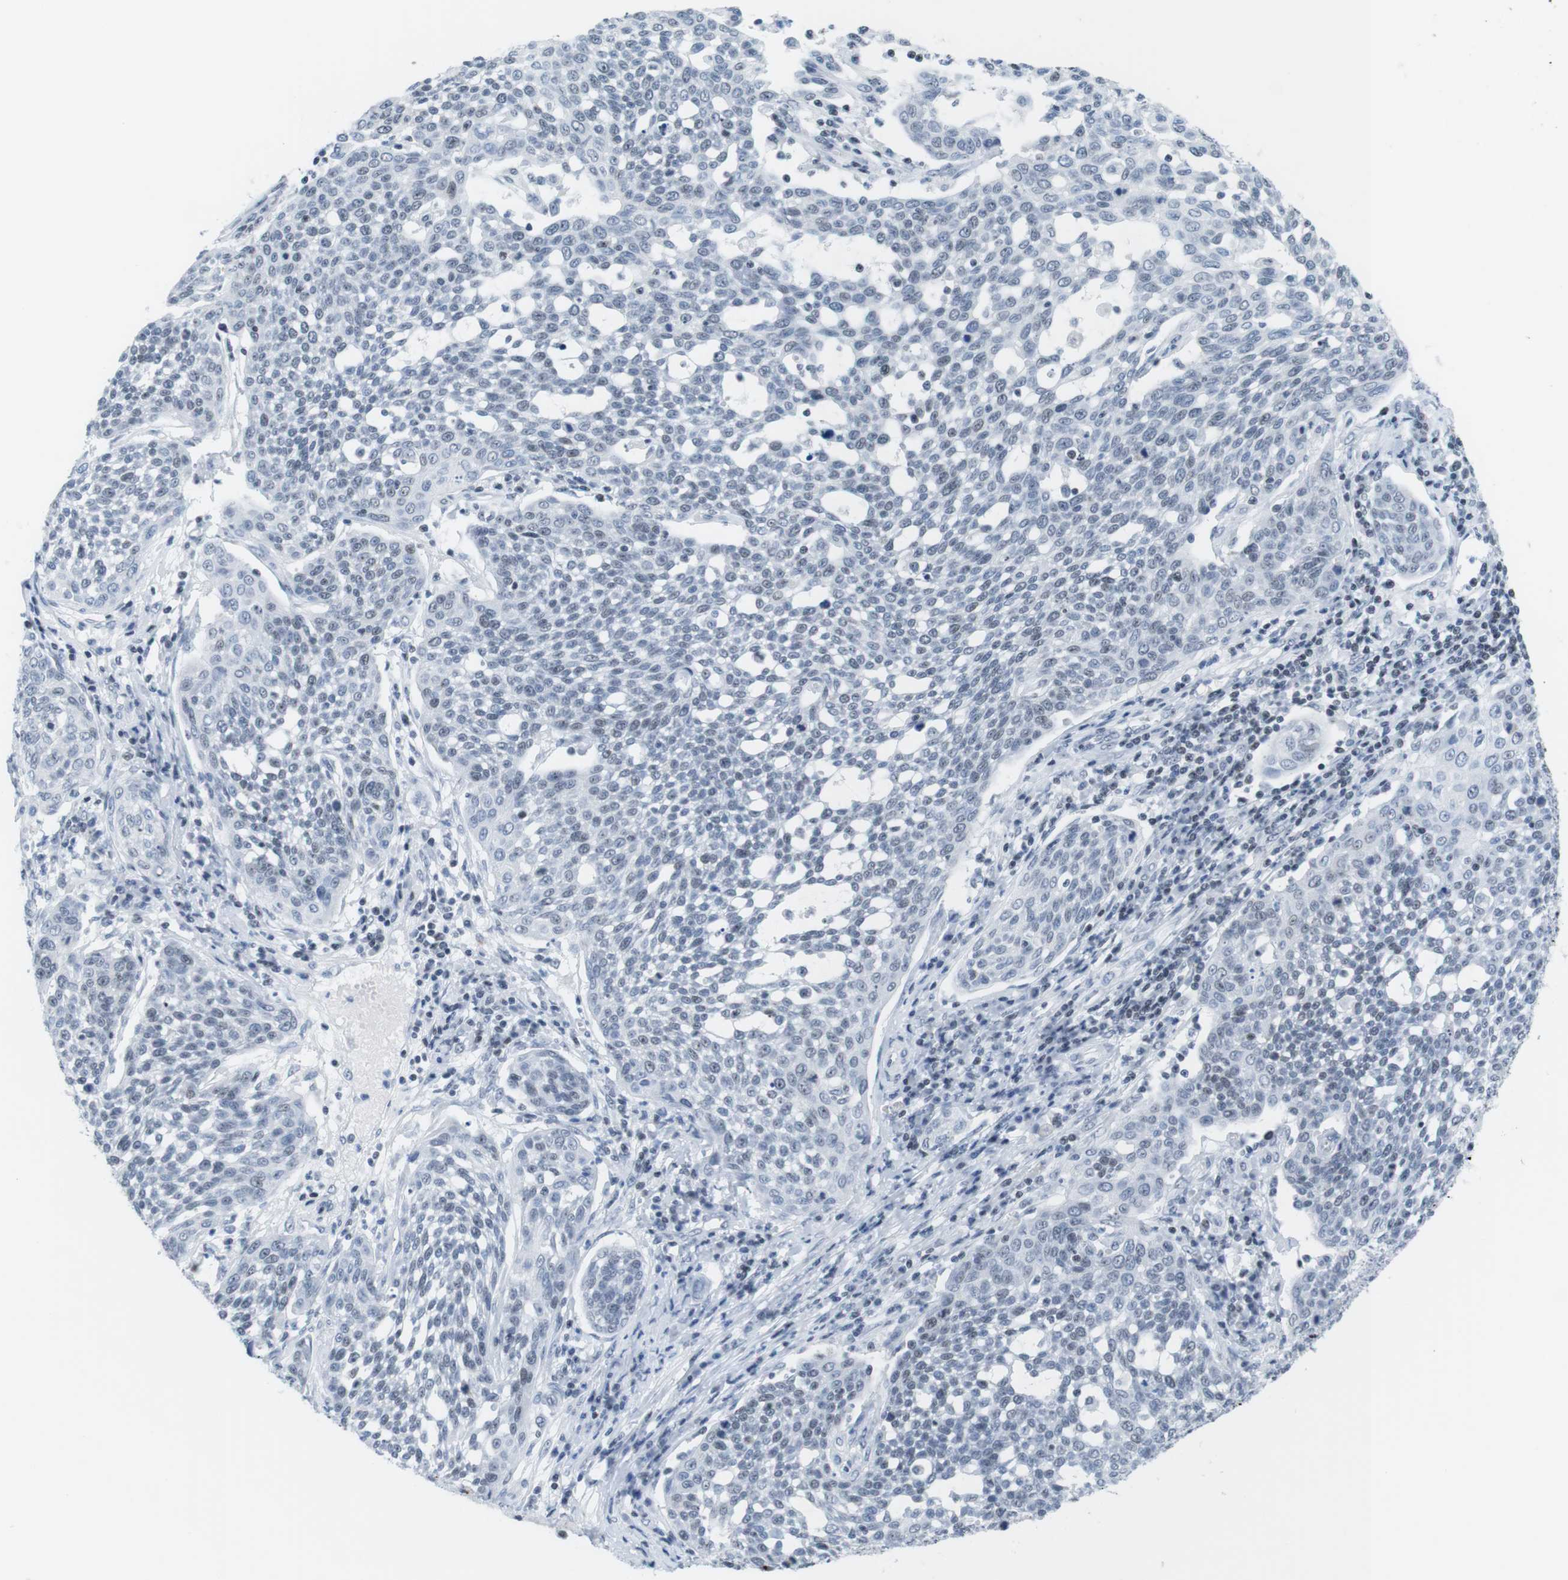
{"staining": {"intensity": "weak", "quantity": "<25%", "location": "nuclear"}, "tissue": "cervical cancer", "cell_type": "Tumor cells", "image_type": "cancer", "snomed": [{"axis": "morphology", "description": "Squamous cell carcinoma, NOS"}, {"axis": "topography", "description": "Cervix"}], "caption": "Immunohistochemical staining of human cervical squamous cell carcinoma displays no significant staining in tumor cells.", "gene": "NIFK", "patient": {"sex": "female", "age": 34}}